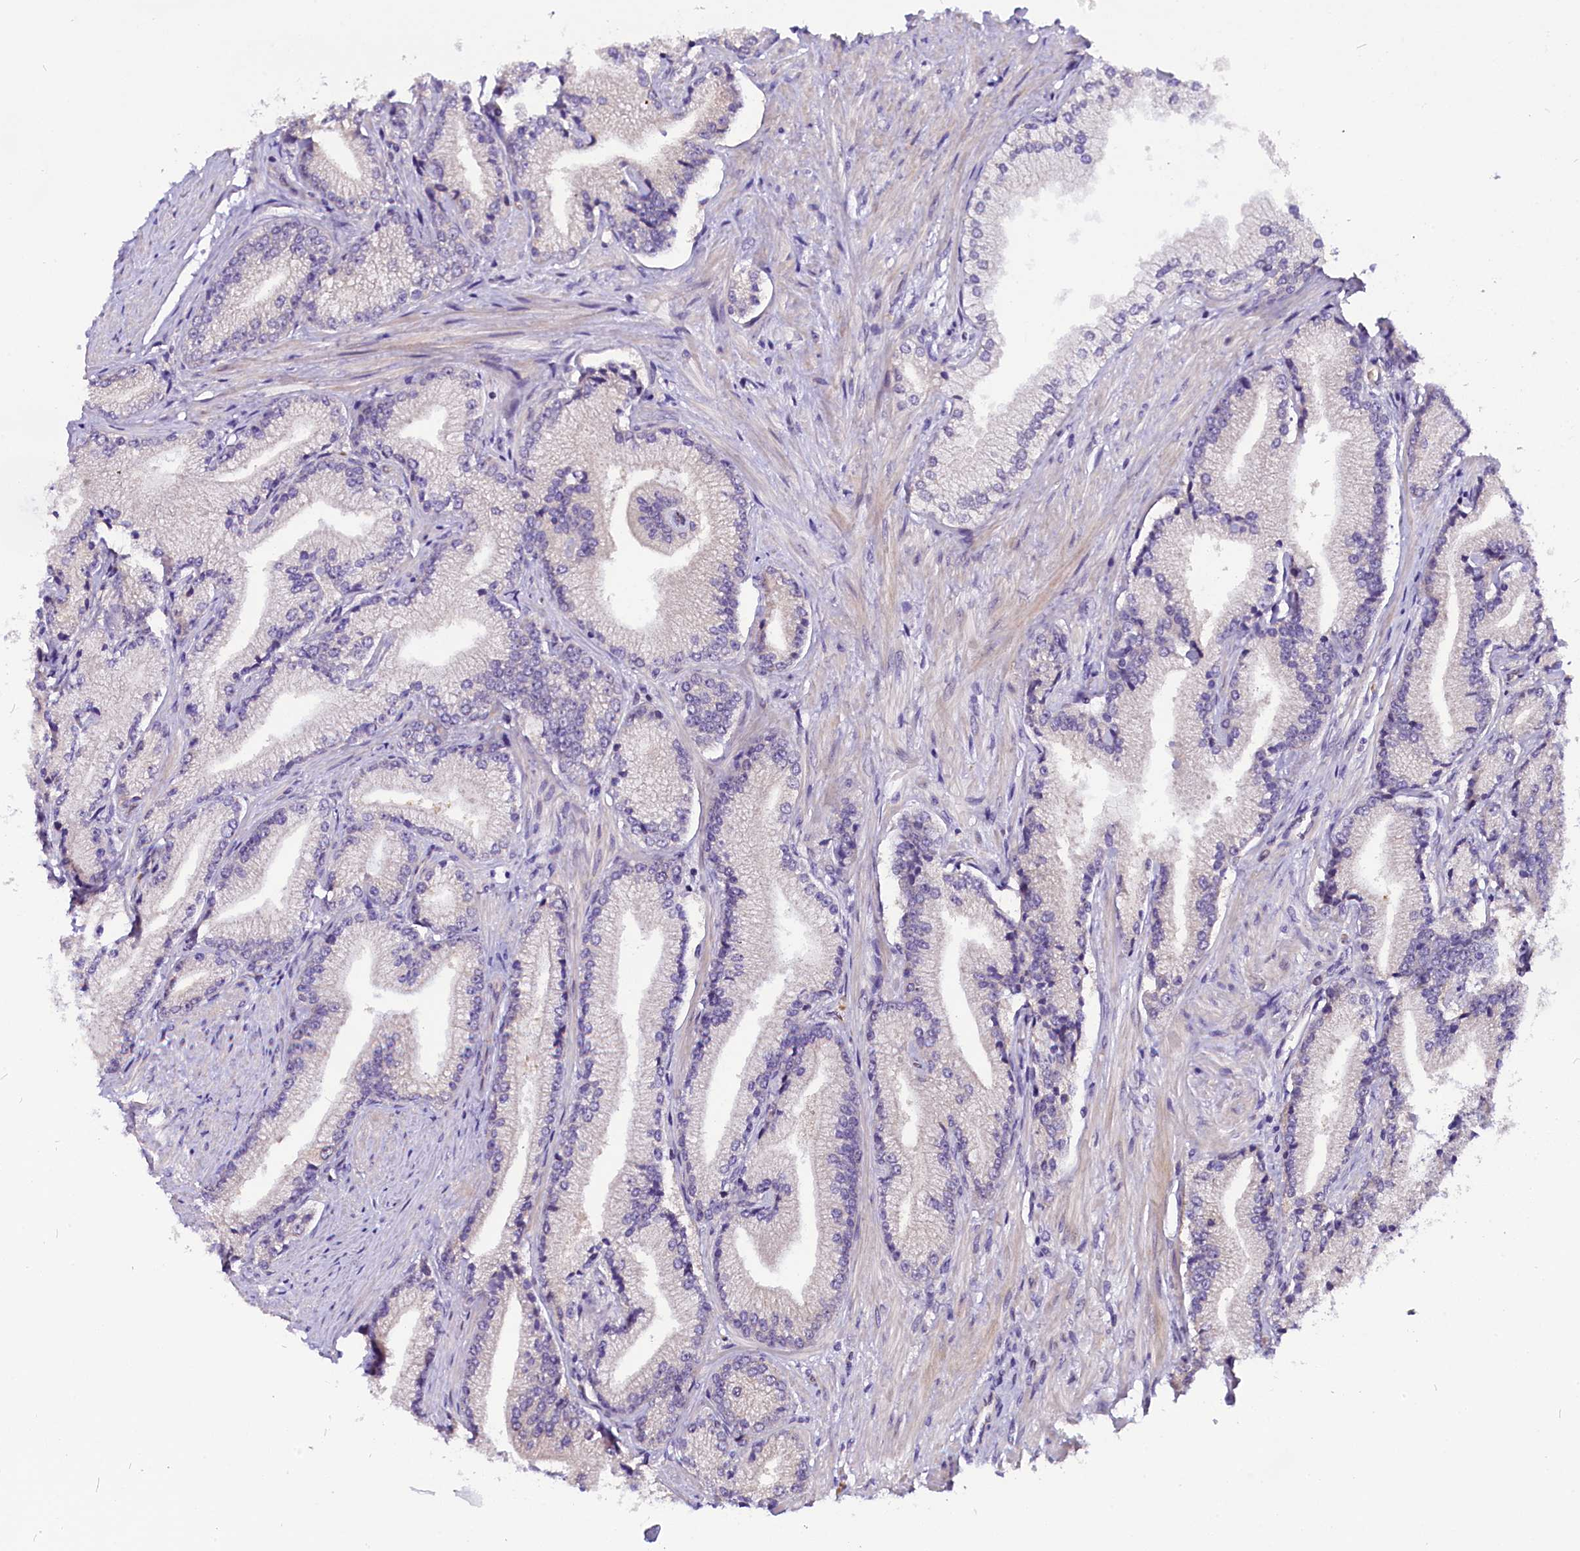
{"staining": {"intensity": "weak", "quantity": "25%-75%", "location": "cytoplasmic/membranous"}, "tissue": "prostate cancer", "cell_type": "Tumor cells", "image_type": "cancer", "snomed": [{"axis": "morphology", "description": "Adenocarcinoma, High grade"}, {"axis": "topography", "description": "Prostate"}], "caption": "Immunohistochemistry (IHC) histopathology image of prostate cancer stained for a protein (brown), which displays low levels of weak cytoplasmic/membranous positivity in about 25%-75% of tumor cells.", "gene": "C9orf40", "patient": {"sex": "male", "age": 67}}